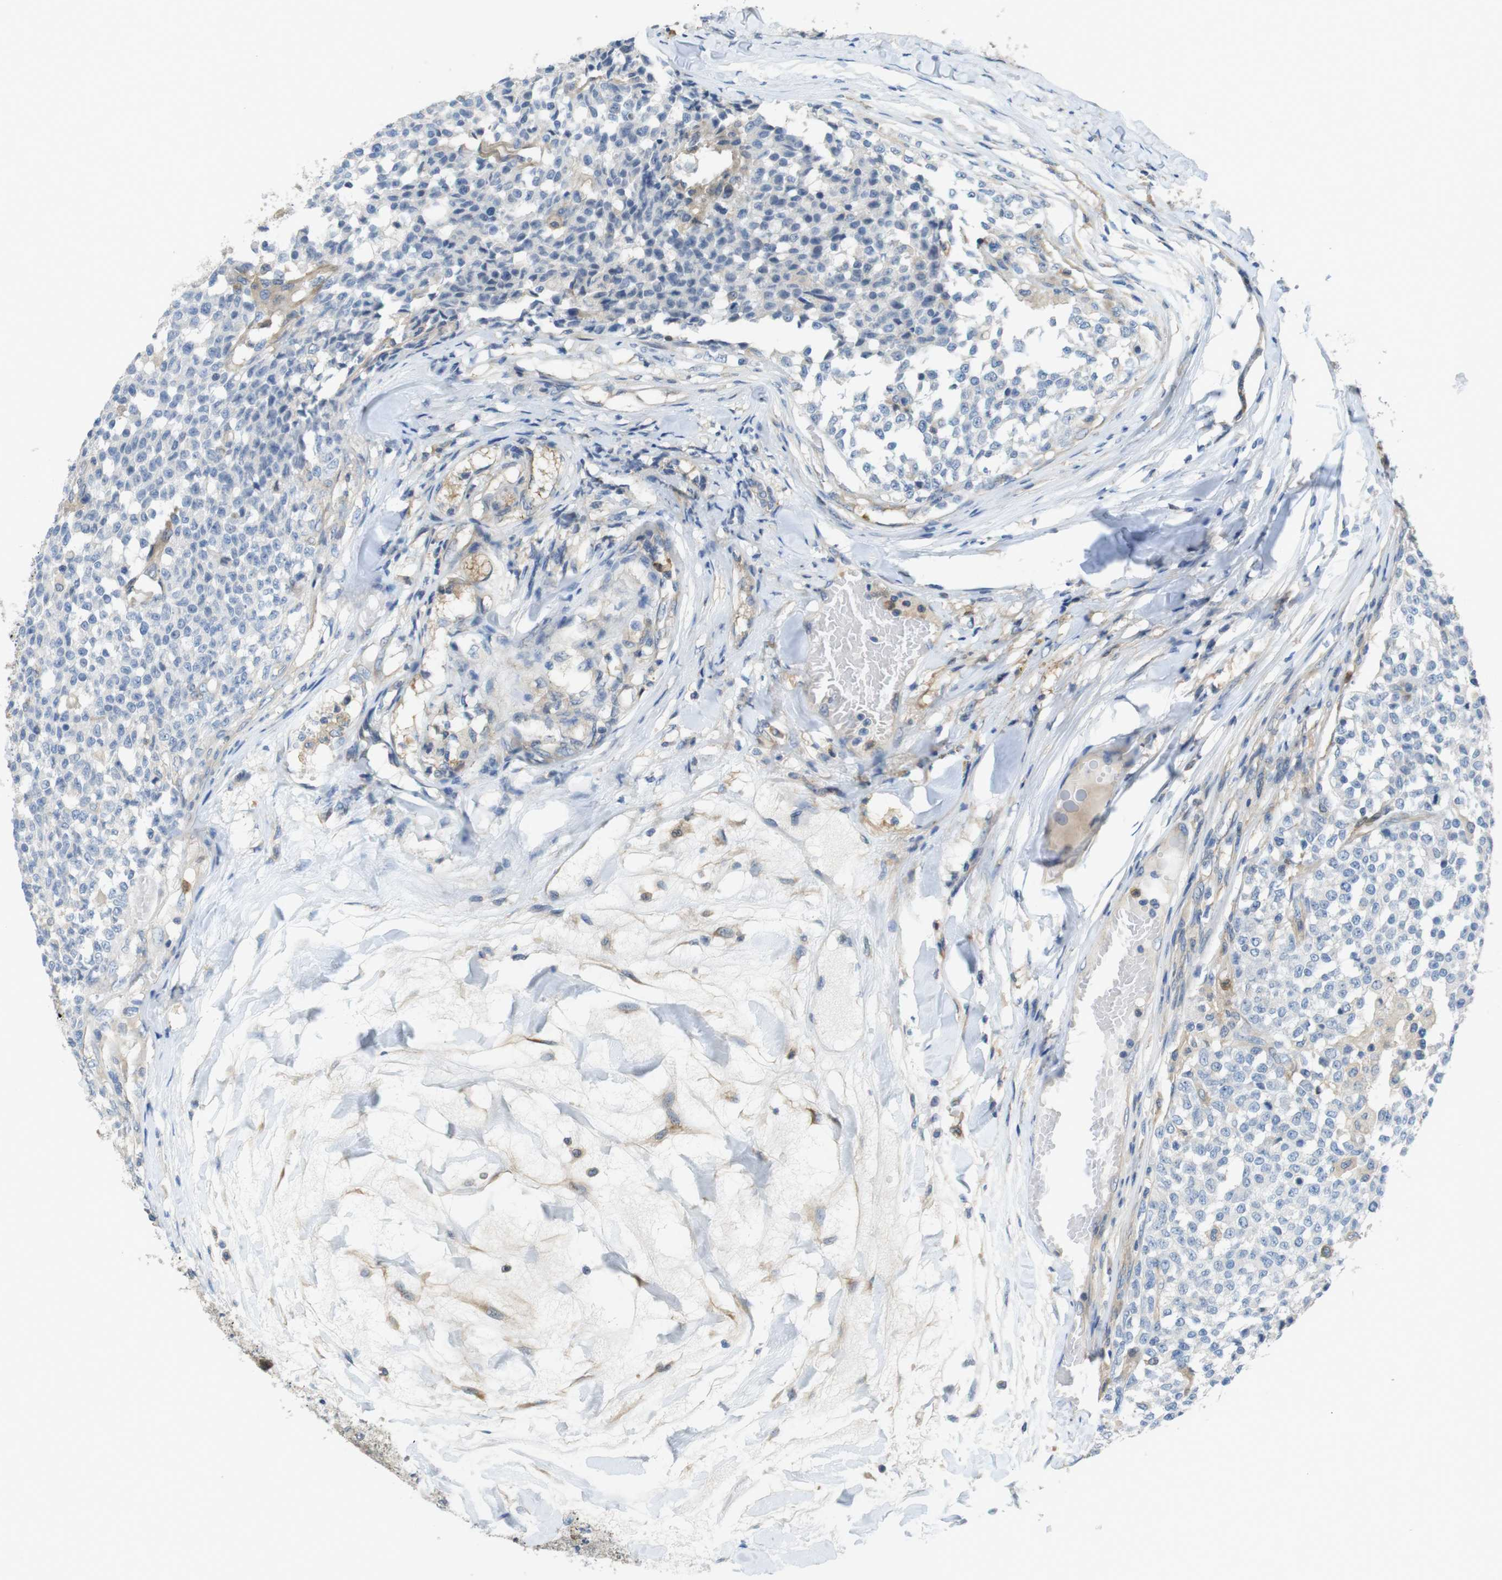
{"staining": {"intensity": "negative", "quantity": "none", "location": "none"}, "tissue": "testis cancer", "cell_type": "Tumor cells", "image_type": "cancer", "snomed": [{"axis": "morphology", "description": "Seminoma, NOS"}, {"axis": "topography", "description": "Testis"}], "caption": "The IHC histopathology image has no significant staining in tumor cells of testis seminoma tissue.", "gene": "PCDH10", "patient": {"sex": "male", "age": 59}}